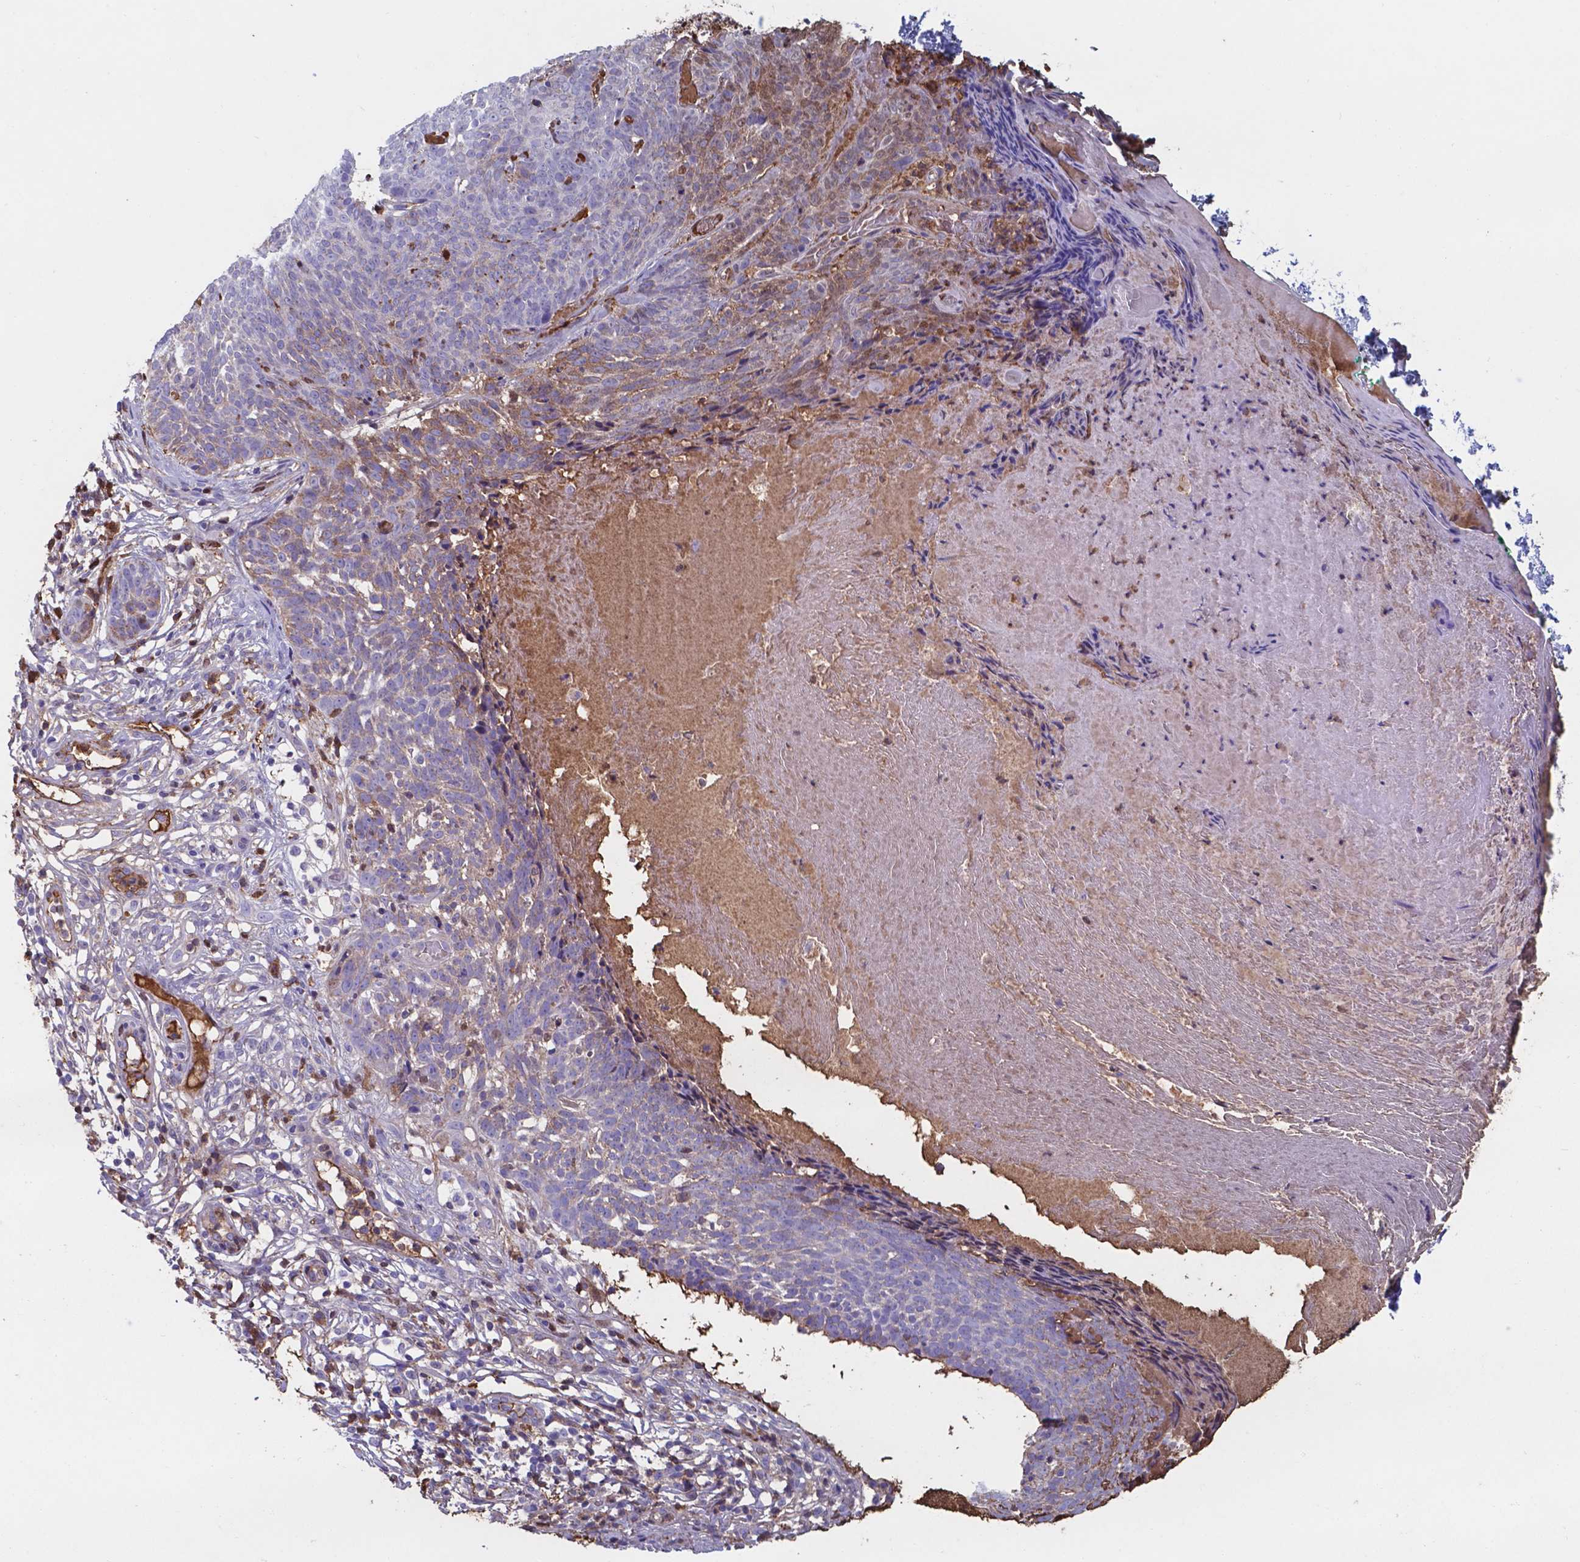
{"staining": {"intensity": "negative", "quantity": "none", "location": "none"}, "tissue": "skin cancer", "cell_type": "Tumor cells", "image_type": "cancer", "snomed": [{"axis": "morphology", "description": "Basal cell carcinoma"}, {"axis": "topography", "description": "Skin"}], "caption": "The photomicrograph displays no significant positivity in tumor cells of skin basal cell carcinoma.", "gene": "SERPINA1", "patient": {"sex": "male", "age": 85}}